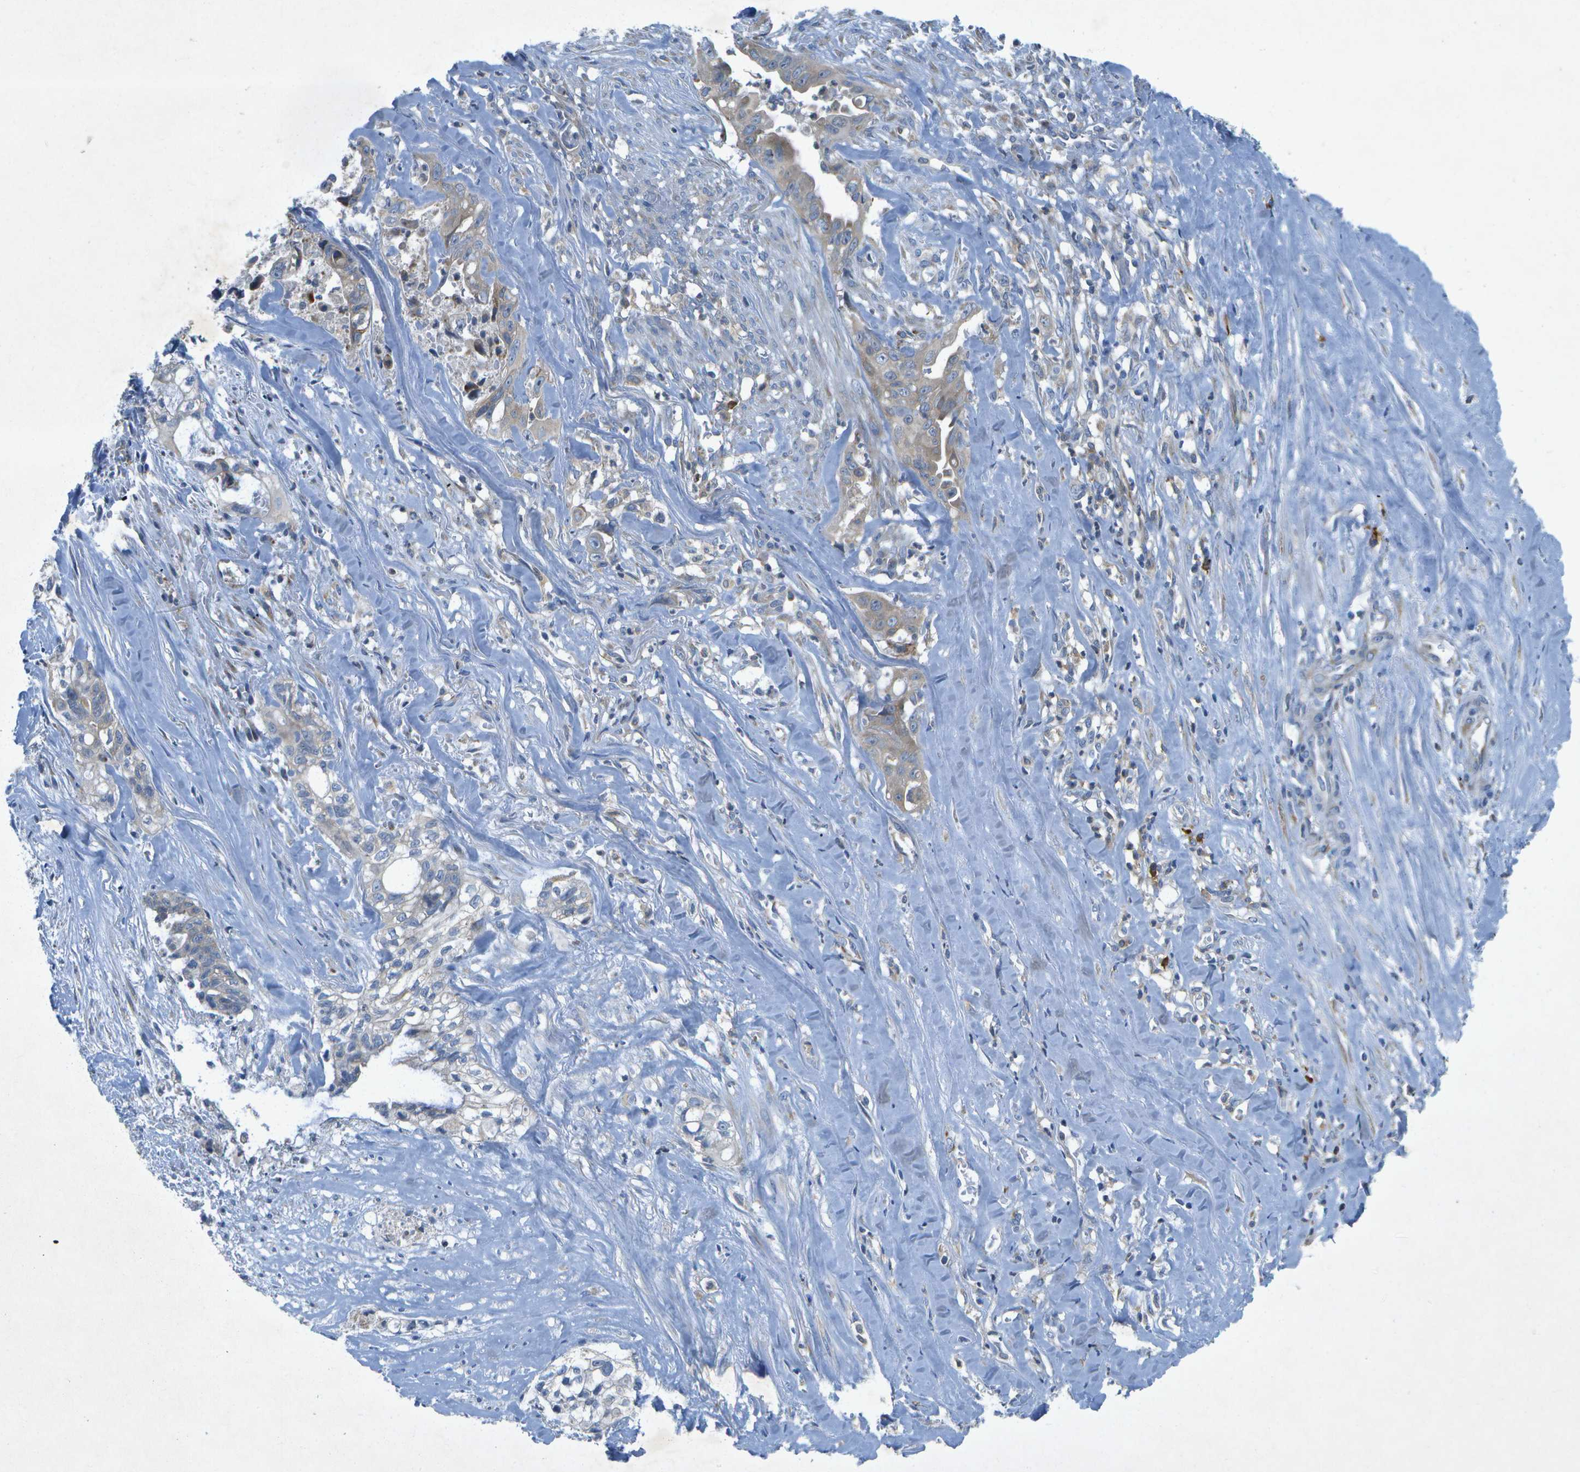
{"staining": {"intensity": "weak", "quantity": "<25%", "location": "cytoplasmic/membranous"}, "tissue": "liver cancer", "cell_type": "Tumor cells", "image_type": "cancer", "snomed": [{"axis": "morphology", "description": "Cholangiocarcinoma"}, {"axis": "topography", "description": "Liver"}], "caption": "Photomicrograph shows no protein positivity in tumor cells of liver cancer (cholangiocarcinoma) tissue.", "gene": "WNK2", "patient": {"sex": "female", "age": 70}}